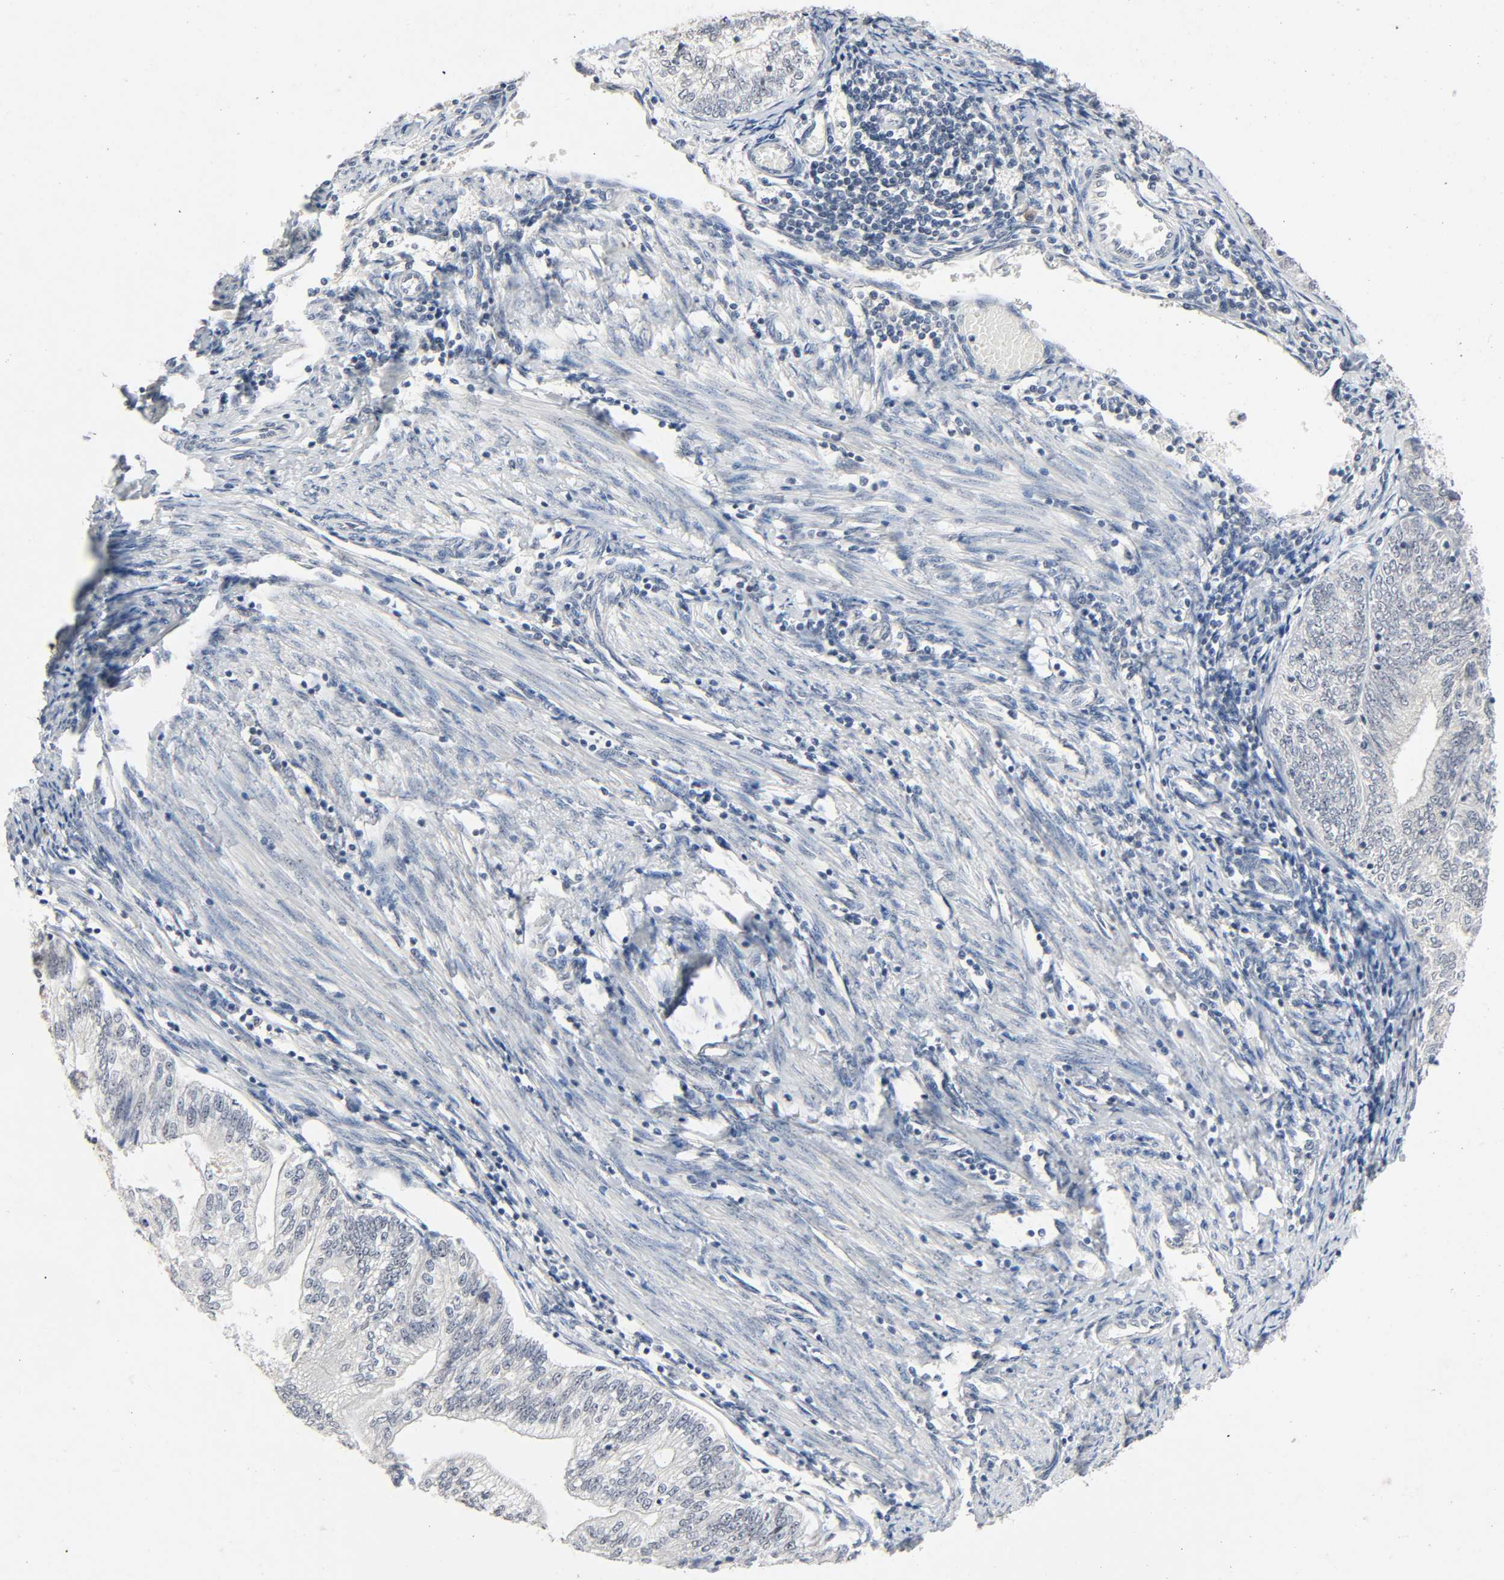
{"staining": {"intensity": "negative", "quantity": "none", "location": "none"}, "tissue": "endometrial cancer", "cell_type": "Tumor cells", "image_type": "cancer", "snomed": [{"axis": "morphology", "description": "Adenocarcinoma, NOS"}, {"axis": "topography", "description": "Endometrium"}], "caption": "Immunohistochemical staining of human endometrial cancer exhibits no significant staining in tumor cells.", "gene": "MAPKAPK5", "patient": {"sex": "female", "age": 69}}